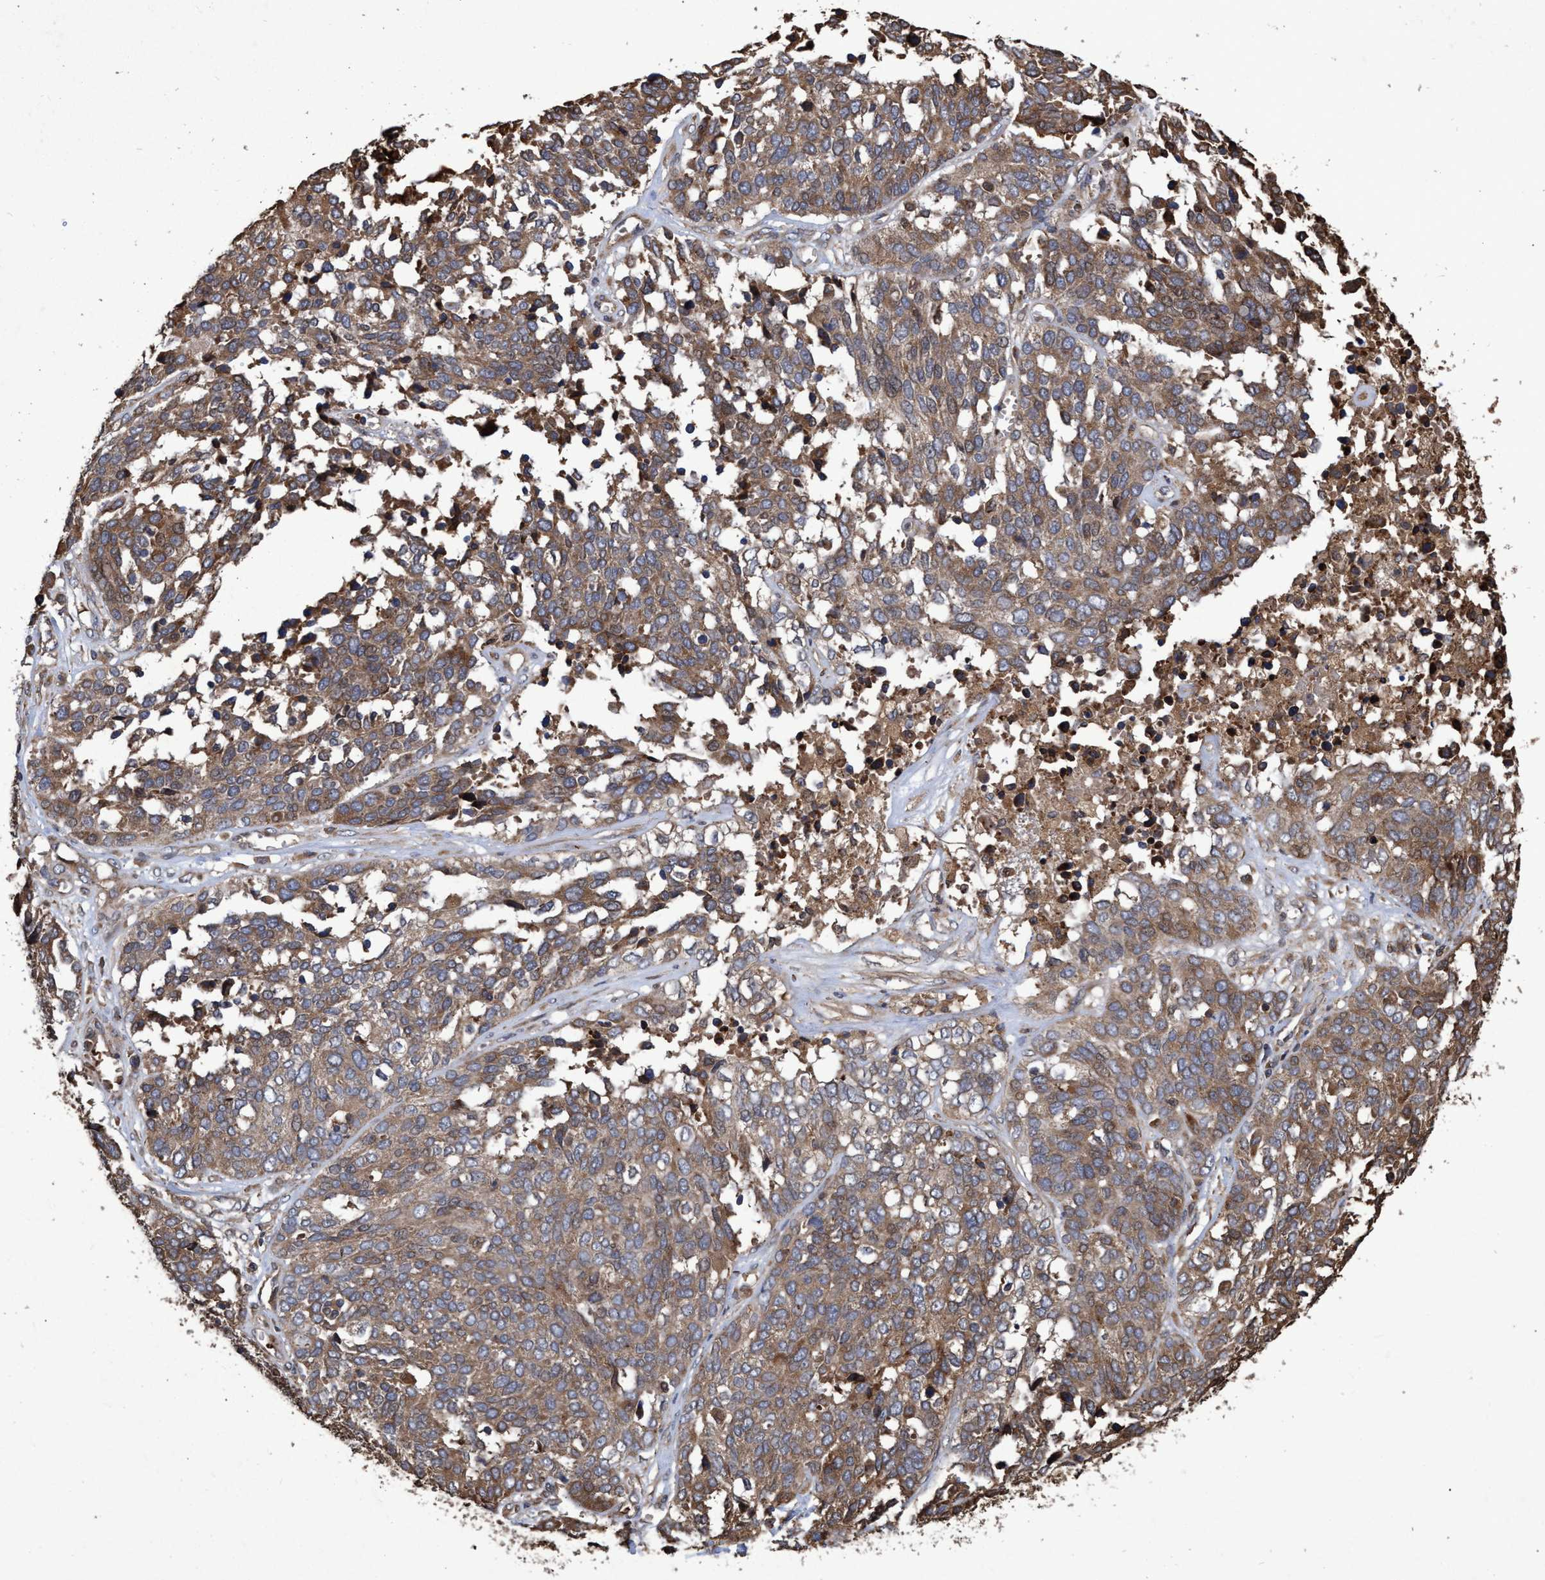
{"staining": {"intensity": "weak", "quantity": ">75%", "location": "cytoplasmic/membranous"}, "tissue": "ovarian cancer", "cell_type": "Tumor cells", "image_type": "cancer", "snomed": [{"axis": "morphology", "description": "Cystadenocarcinoma, serous, NOS"}, {"axis": "topography", "description": "Ovary"}], "caption": "This is an image of IHC staining of ovarian cancer (serous cystadenocarcinoma), which shows weak positivity in the cytoplasmic/membranous of tumor cells.", "gene": "CHMP6", "patient": {"sex": "female", "age": 44}}